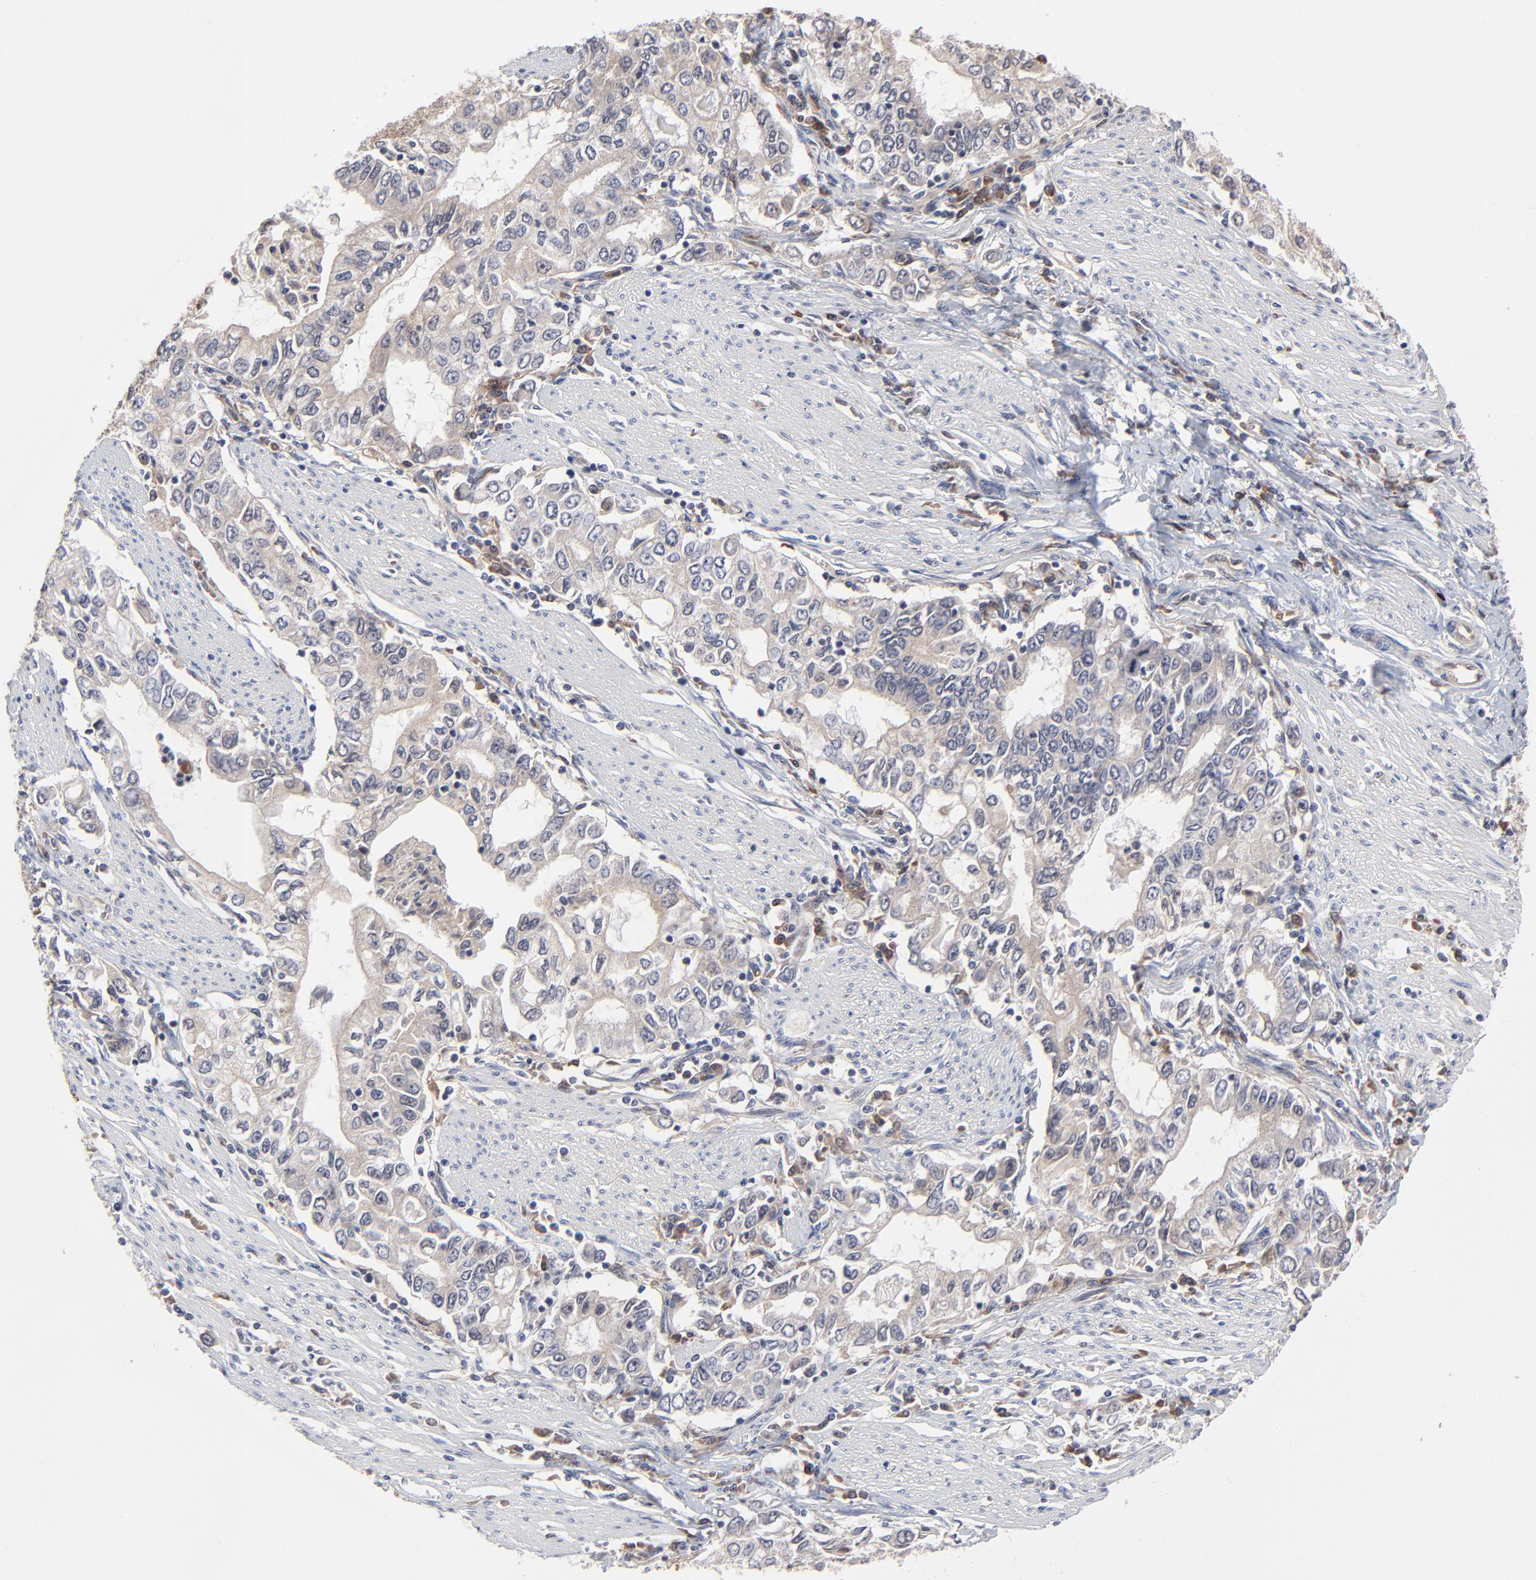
{"staining": {"intensity": "weak", "quantity": "25%-75%", "location": "cytoplasmic/membranous"}, "tissue": "stomach cancer", "cell_type": "Tumor cells", "image_type": "cancer", "snomed": [{"axis": "morphology", "description": "Adenocarcinoma, NOS"}, {"axis": "topography", "description": "Stomach, lower"}], "caption": "The micrograph demonstrates immunohistochemical staining of stomach adenocarcinoma. There is weak cytoplasmic/membranous positivity is appreciated in approximately 25%-75% of tumor cells.", "gene": "CASP10", "patient": {"sex": "female", "age": 72}}